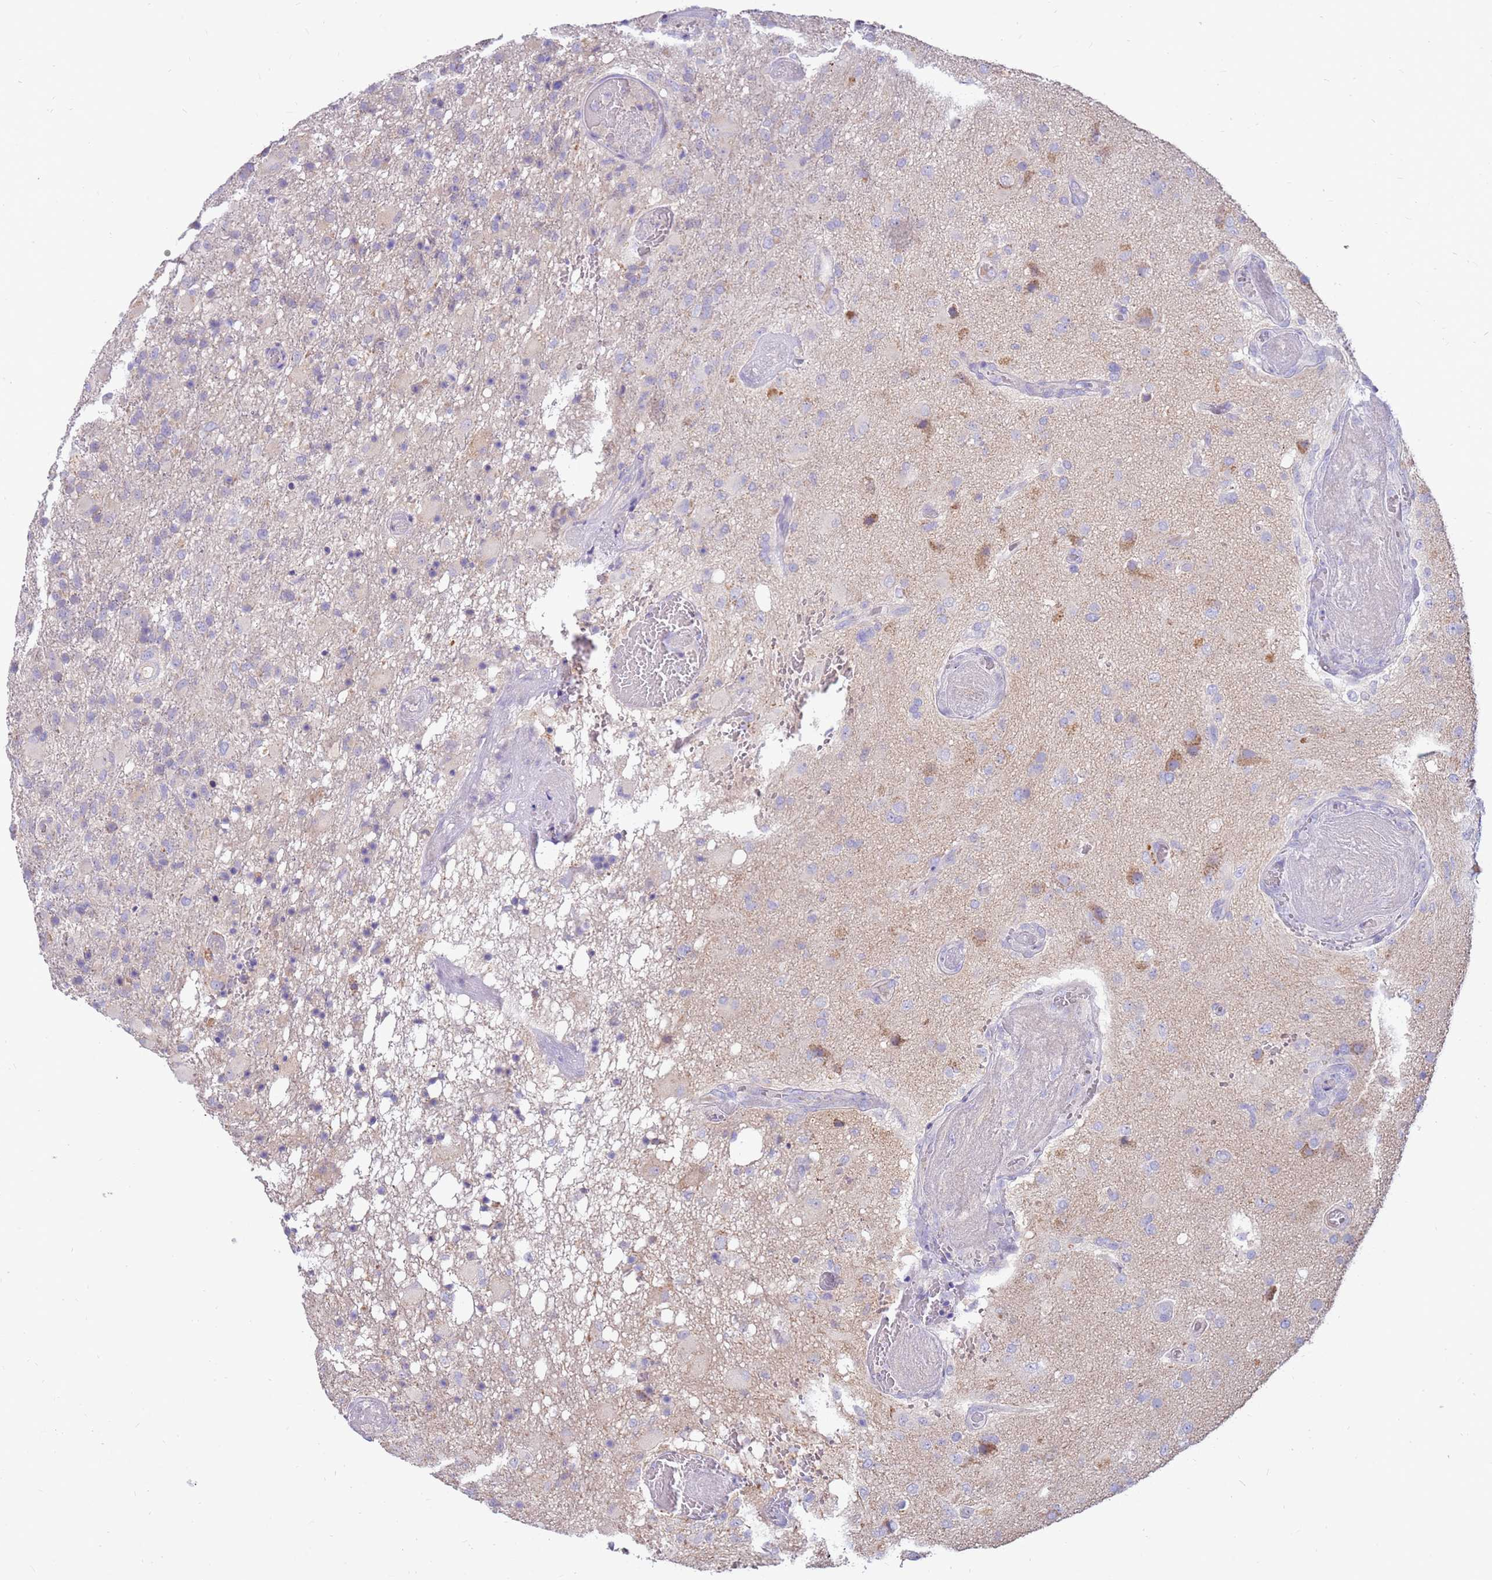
{"staining": {"intensity": "negative", "quantity": "none", "location": "none"}, "tissue": "glioma", "cell_type": "Tumor cells", "image_type": "cancer", "snomed": [{"axis": "morphology", "description": "Glioma, malignant, High grade"}, {"axis": "topography", "description": "Brain"}], "caption": "Protein analysis of malignant high-grade glioma exhibits no significant positivity in tumor cells. (DAB IHC visualized using brightfield microscopy, high magnification).", "gene": "SLC44A4", "patient": {"sex": "female", "age": 74}}